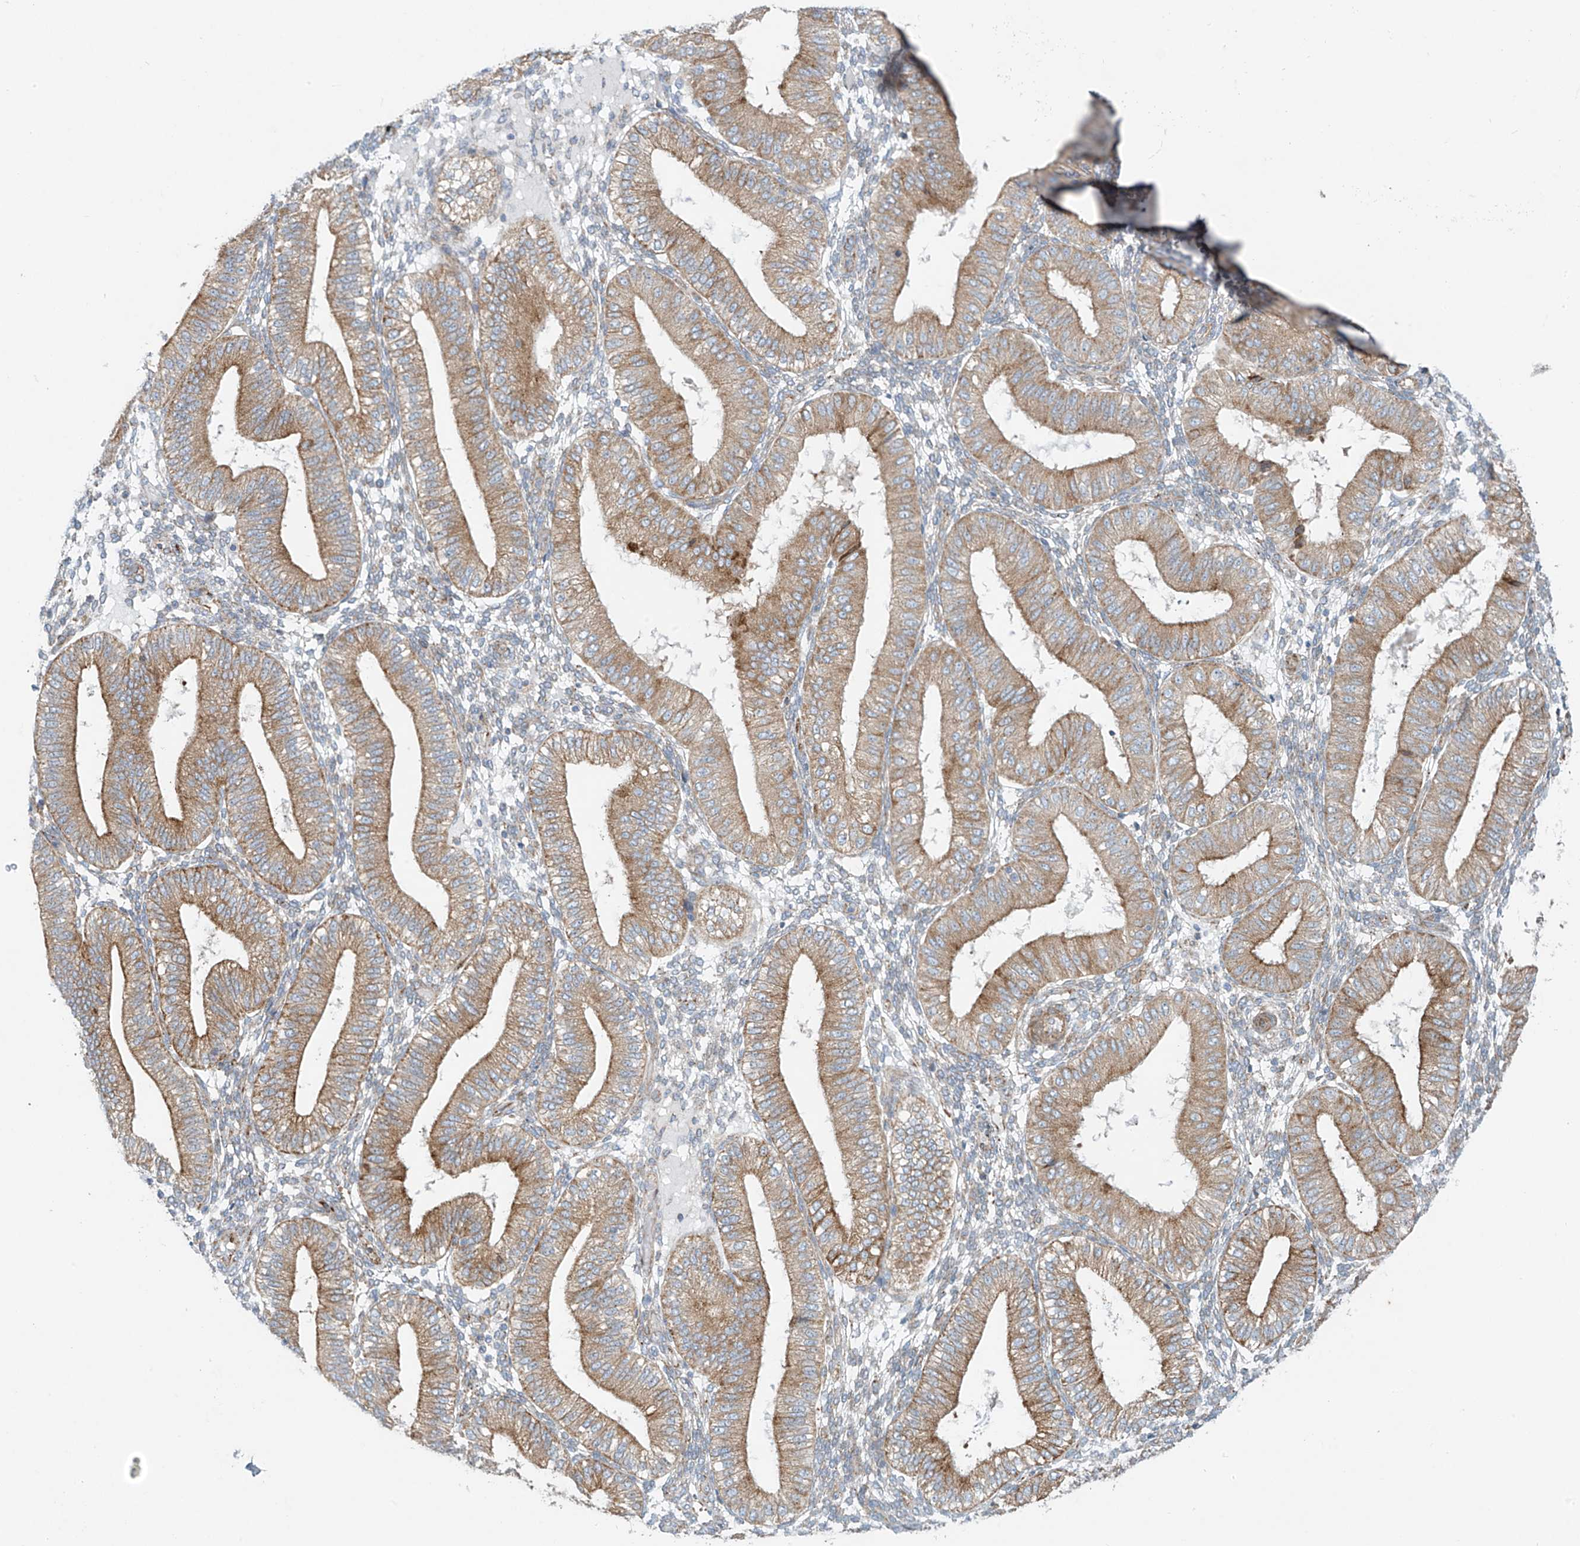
{"staining": {"intensity": "weak", "quantity": "<25%", "location": "cytoplasmic/membranous"}, "tissue": "endometrium", "cell_type": "Cells in endometrial stroma", "image_type": "normal", "snomed": [{"axis": "morphology", "description": "Normal tissue, NOS"}, {"axis": "topography", "description": "Endometrium"}], "caption": "An immunohistochemistry histopathology image of normal endometrium is shown. There is no staining in cells in endometrial stroma of endometrium.", "gene": "EIPR1", "patient": {"sex": "female", "age": 39}}